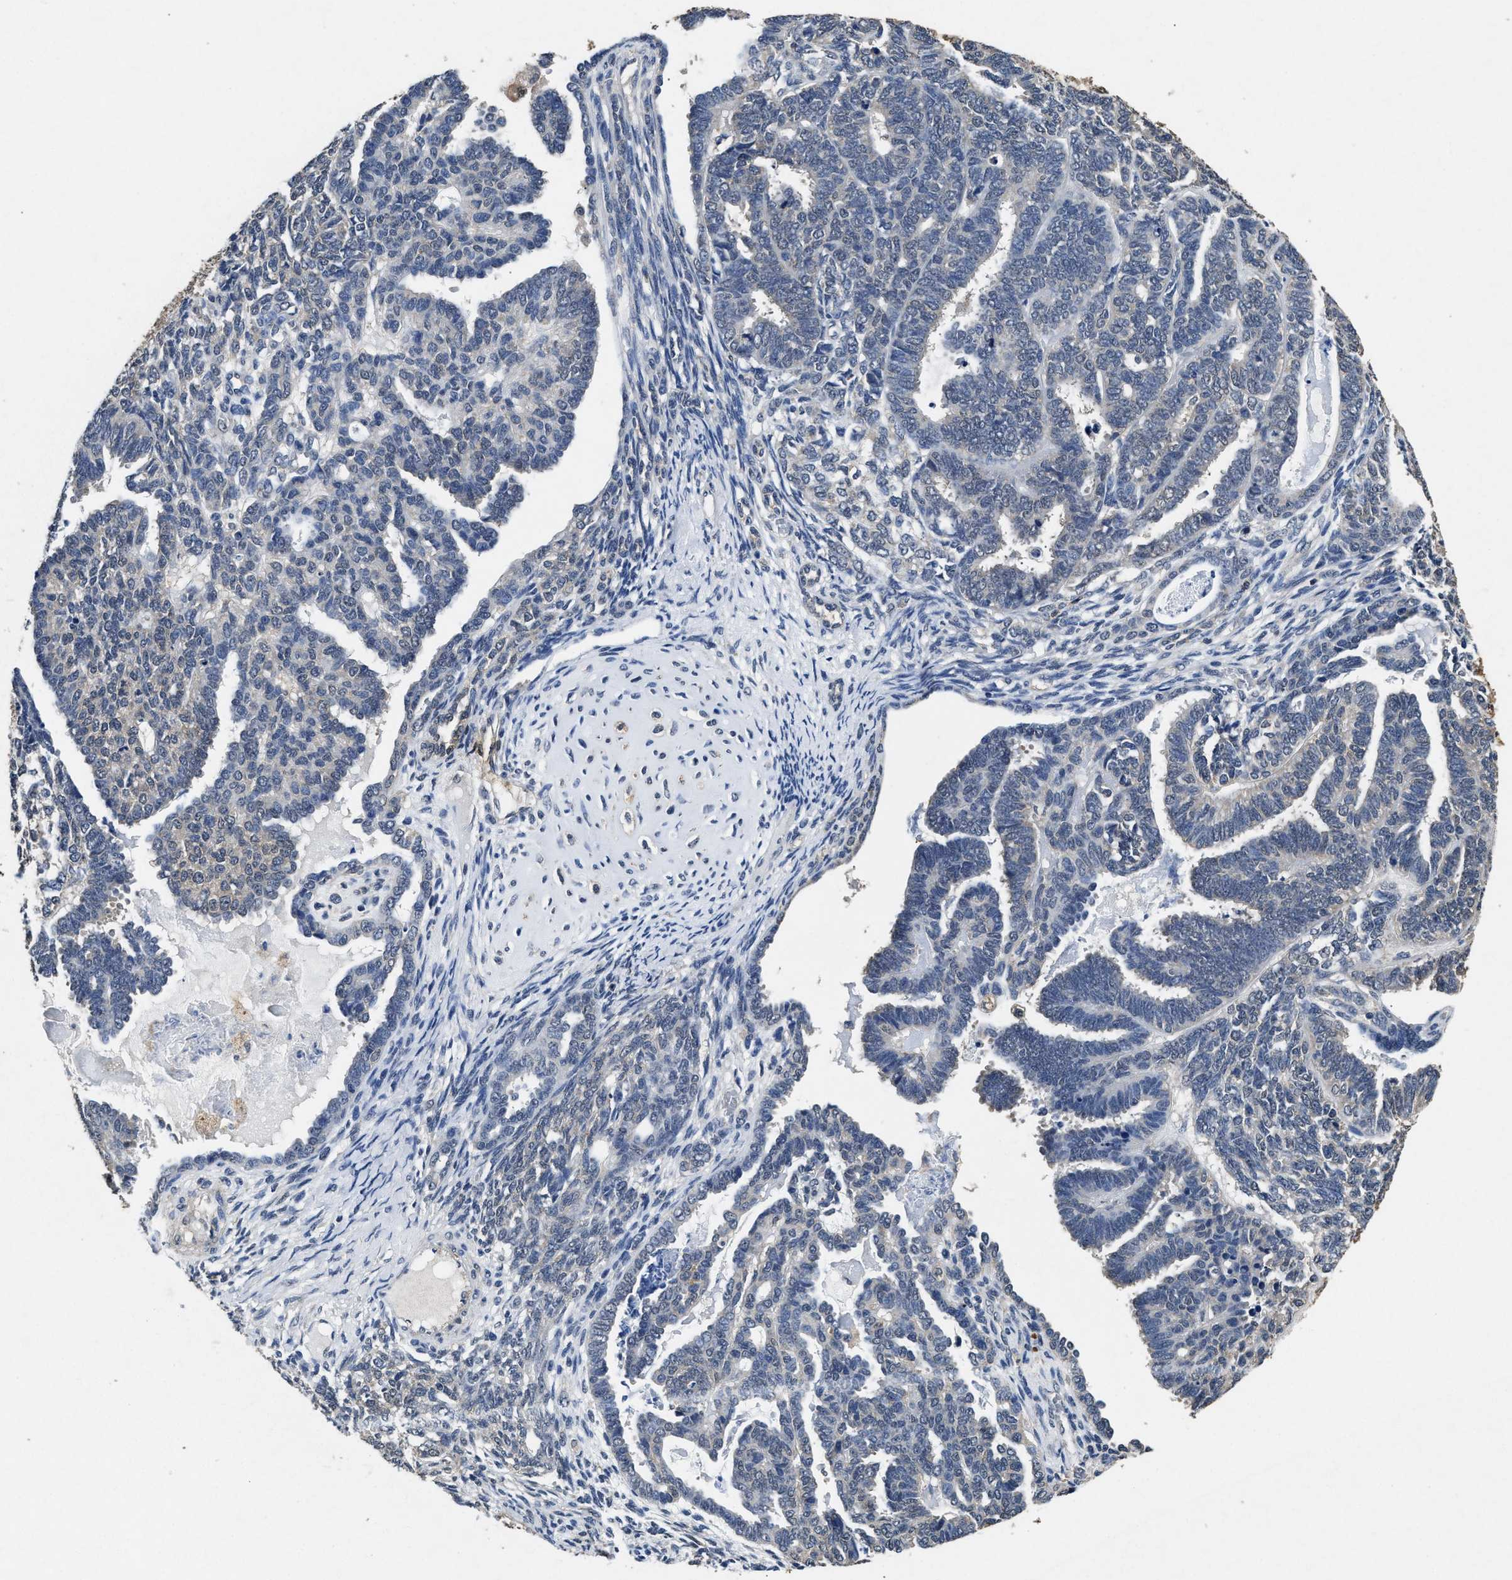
{"staining": {"intensity": "negative", "quantity": "none", "location": "none"}, "tissue": "endometrial cancer", "cell_type": "Tumor cells", "image_type": "cancer", "snomed": [{"axis": "morphology", "description": "Neoplasm, malignant, NOS"}, {"axis": "topography", "description": "Endometrium"}], "caption": "Immunohistochemistry photomicrograph of human endometrial malignant neoplasm stained for a protein (brown), which demonstrates no positivity in tumor cells.", "gene": "ACAT2", "patient": {"sex": "female", "age": 74}}